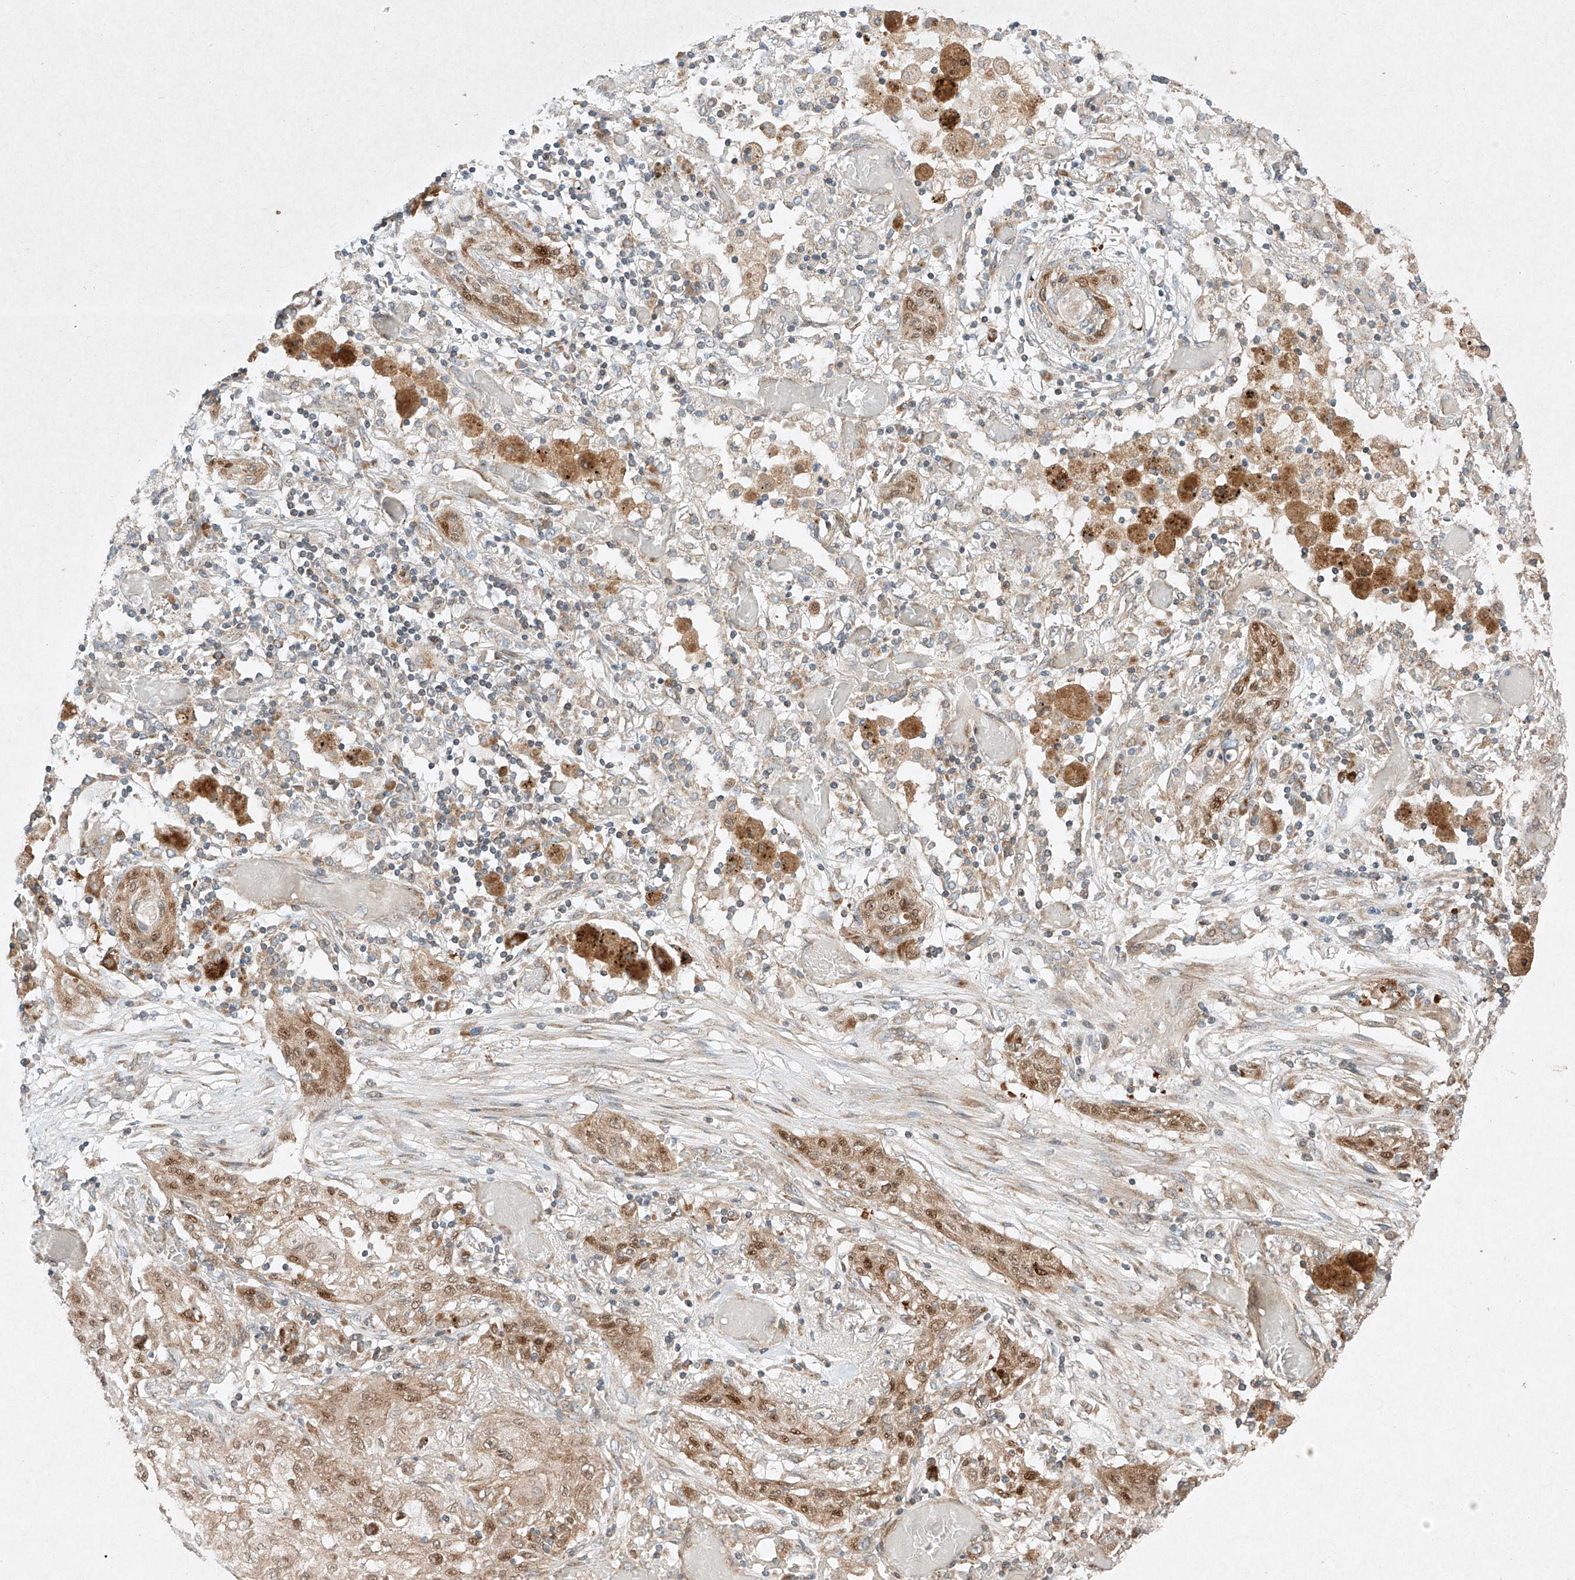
{"staining": {"intensity": "moderate", "quantity": ">75%", "location": "cytoplasmic/membranous,nuclear"}, "tissue": "lung cancer", "cell_type": "Tumor cells", "image_type": "cancer", "snomed": [{"axis": "morphology", "description": "Squamous cell carcinoma, NOS"}, {"axis": "topography", "description": "Lung"}], "caption": "Immunohistochemistry (IHC) (DAB) staining of human lung squamous cell carcinoma reveals moderate cytoplasmic/membranous and nuclear protein expression in approximately >75% of tumor cells.", "gene": "SEMA3B", "patient": {"sex": "female", "age": 47}}